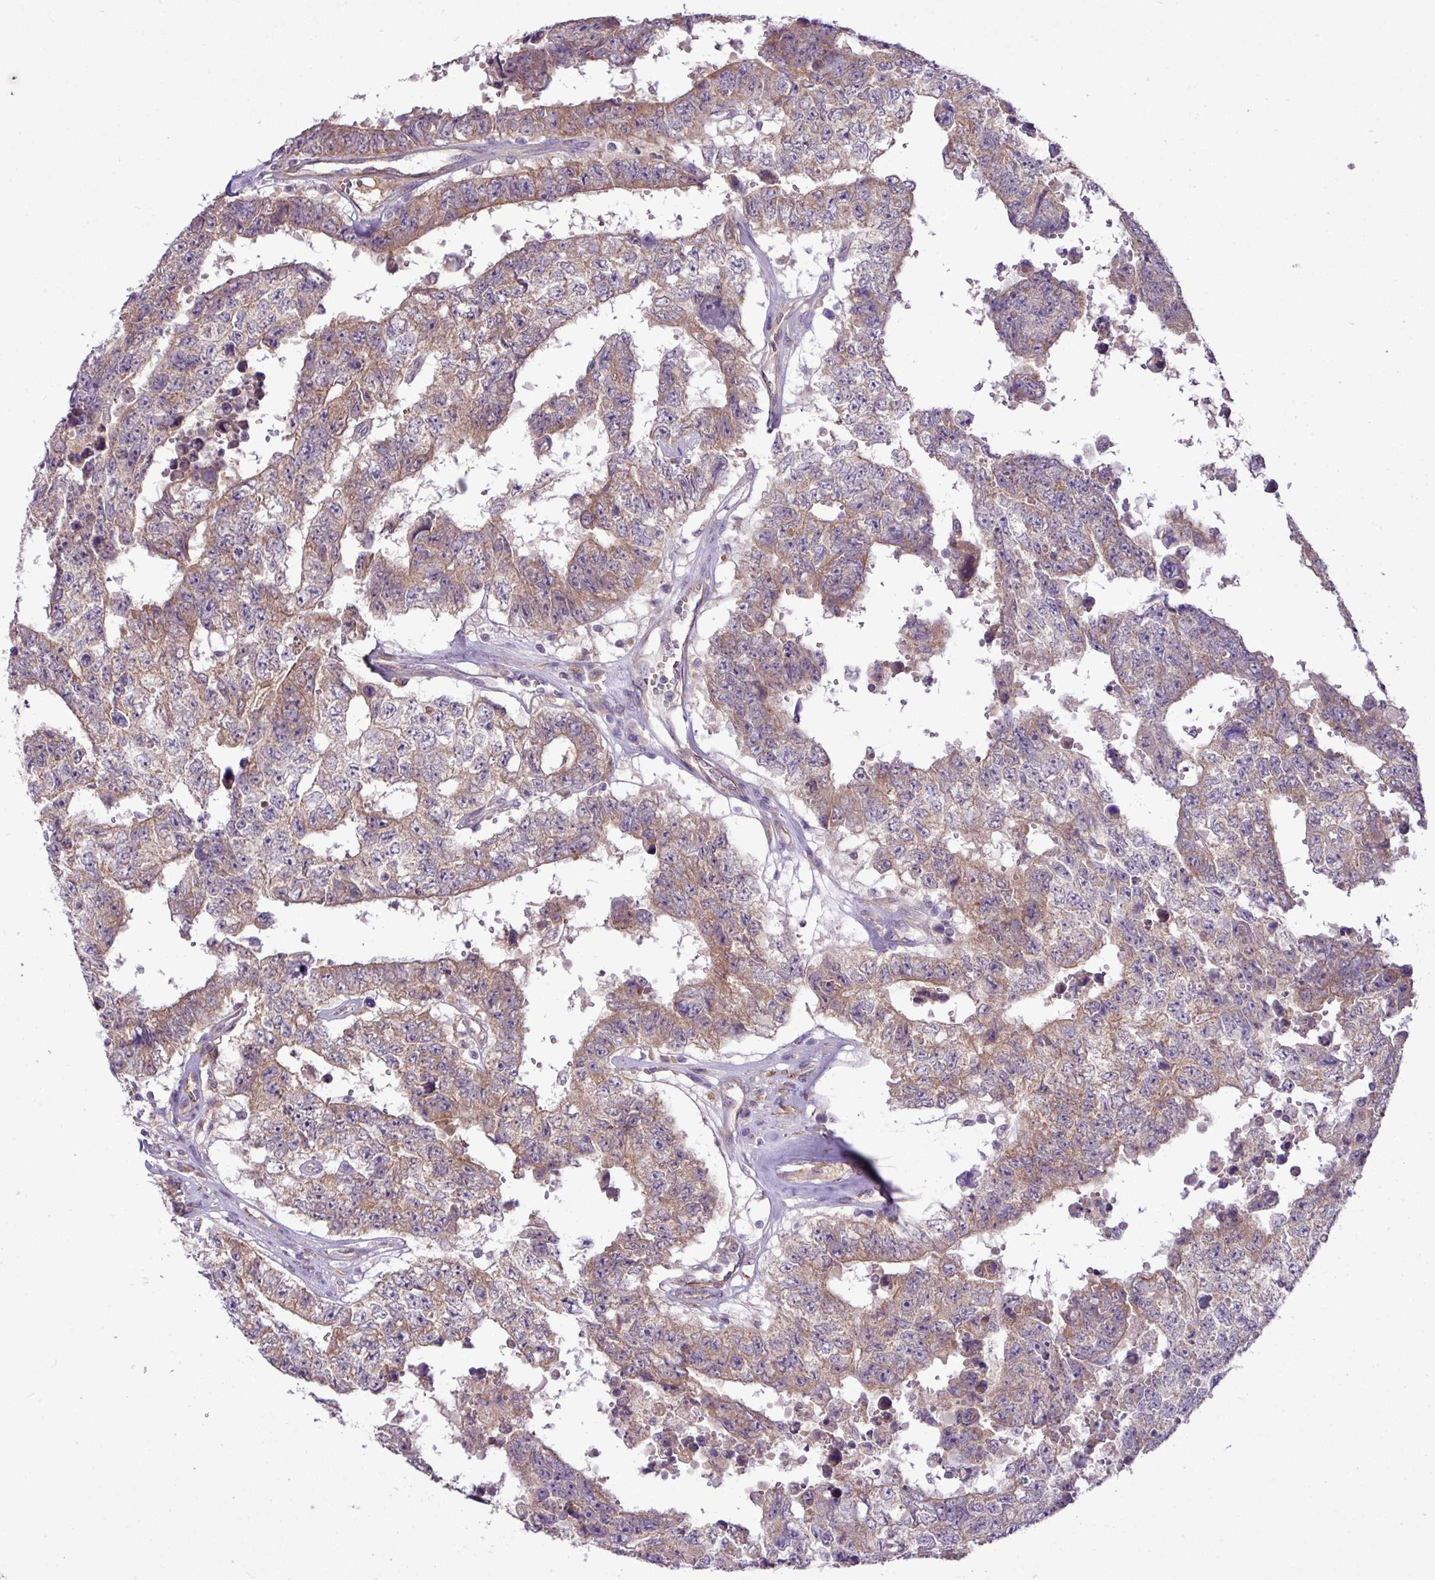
{"staining": {"intensity": "moderate", "quantity": "25%-75%", "location": "cytoplasmic/membranous"}, "tissue": "testis cancer", "cell_type": "Tumor cells", "image_type": "cancer", "snomed": [{"axis": "morphology", "description": "Normal tissue, NOS"}, {"axis": "morphology", "description": "Carcinoma, Embryonal, NOS"}, {"axis": "topography", "description": "Testis"}, {"axis": "topography", "description": "Epididymis"}], "caption": "Moderate cytoplasmic/membranous positivity for a protein is appreciated in approximately 25%-75% of tumor cells of testis cancer using immunohistochemistry (IHC).", "gene": "XIAP", "patient": {"sex": "male", "age": 25}}